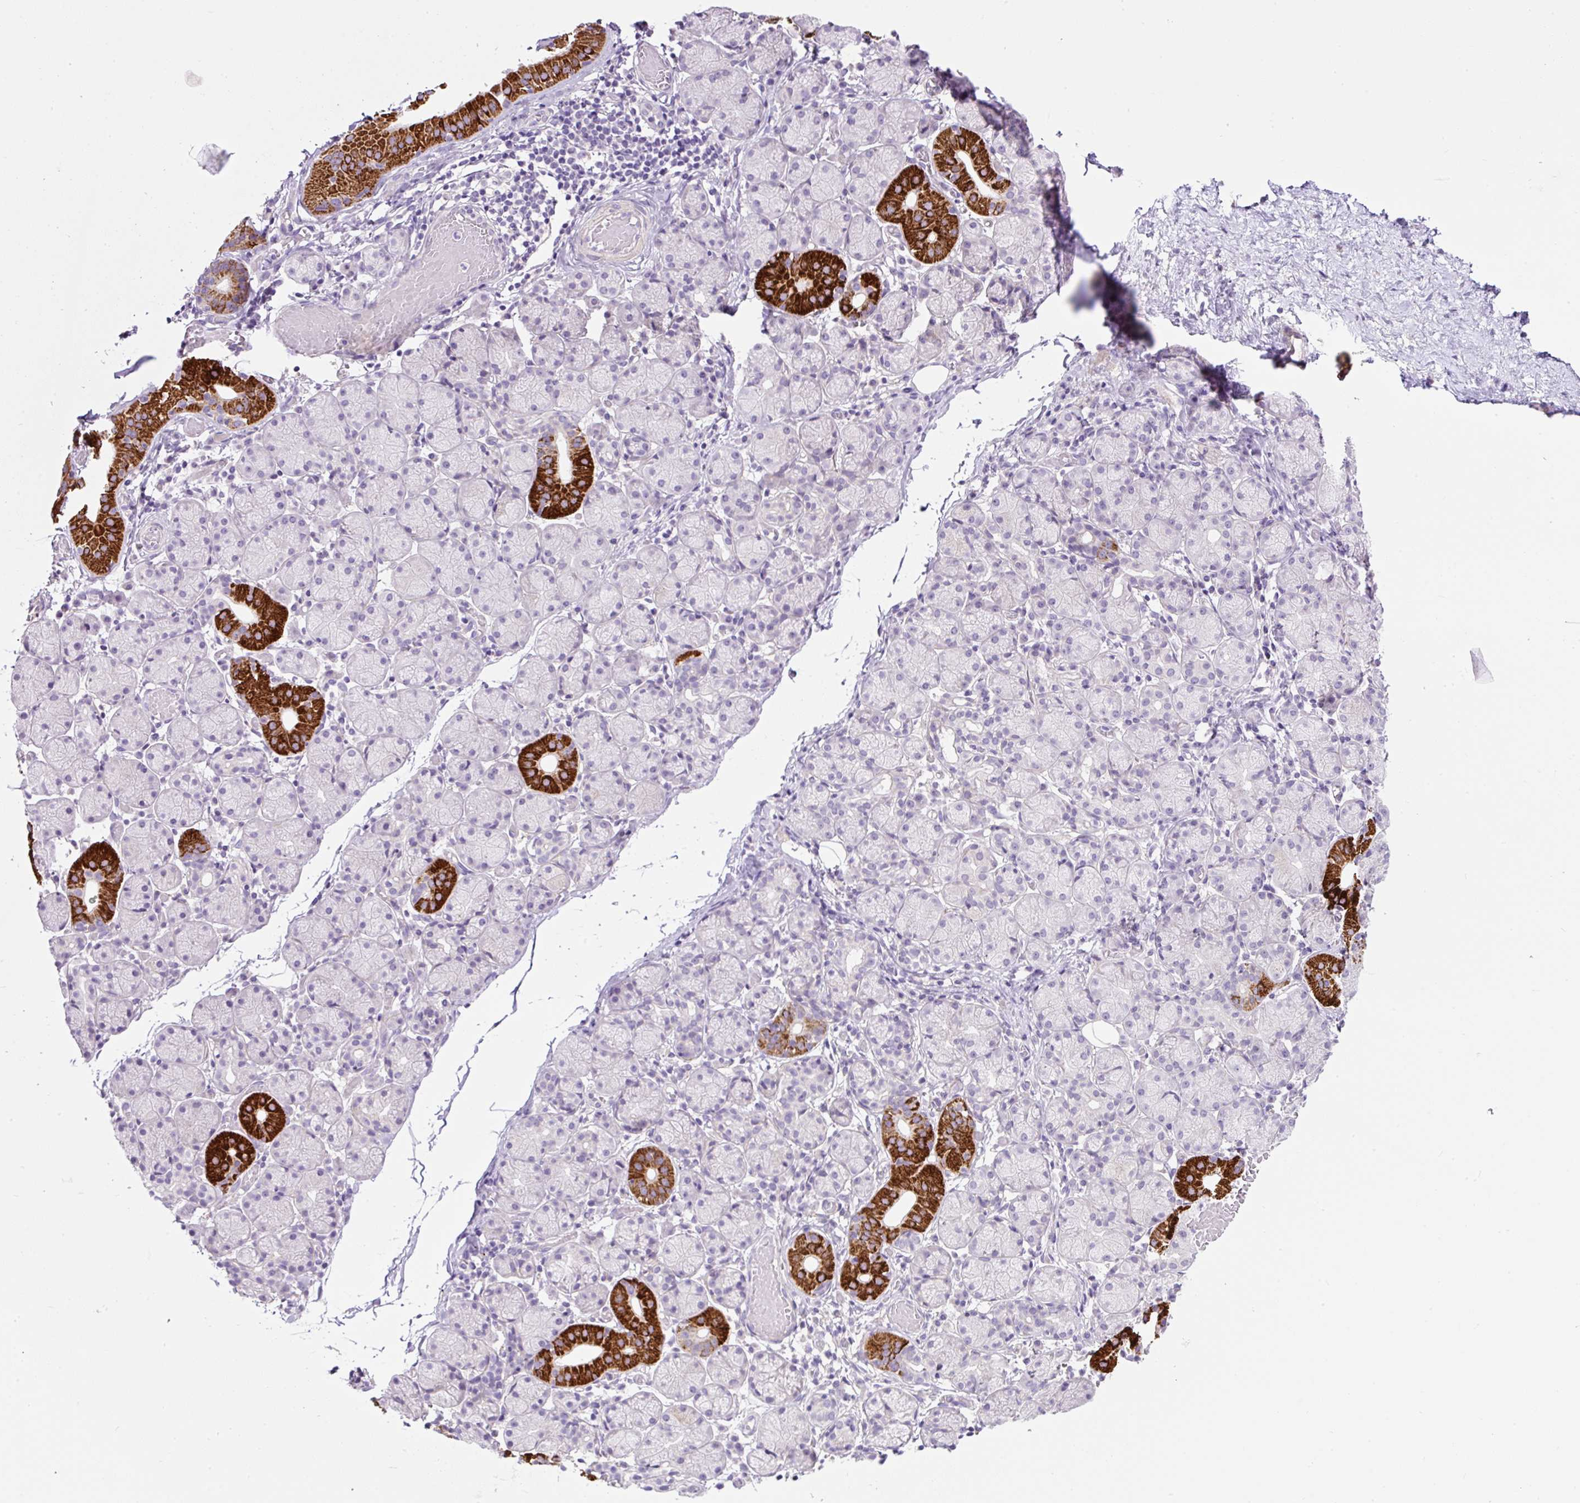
{"staining": {"intensity": "strong", "quantity": "<25%", "location": "cytoplasmic/membranous"}, "tissue": "salivary gland", "cell_type": "Glandular cells", "image_type": "normal", "snomed": [{"axis": "morphology", "description": "Normal tissue, NOS"}, {"axis": "topography", "description": "Salivary gland"}], "caption": "Glandular cells demonstrate medium levels of strong cytoplasmic/membranous positivity in approximately <25% of cells in unremarkable human salivary gland.", "gene": "OGDHL", "patient": {"sex": "female", "age": 24}}